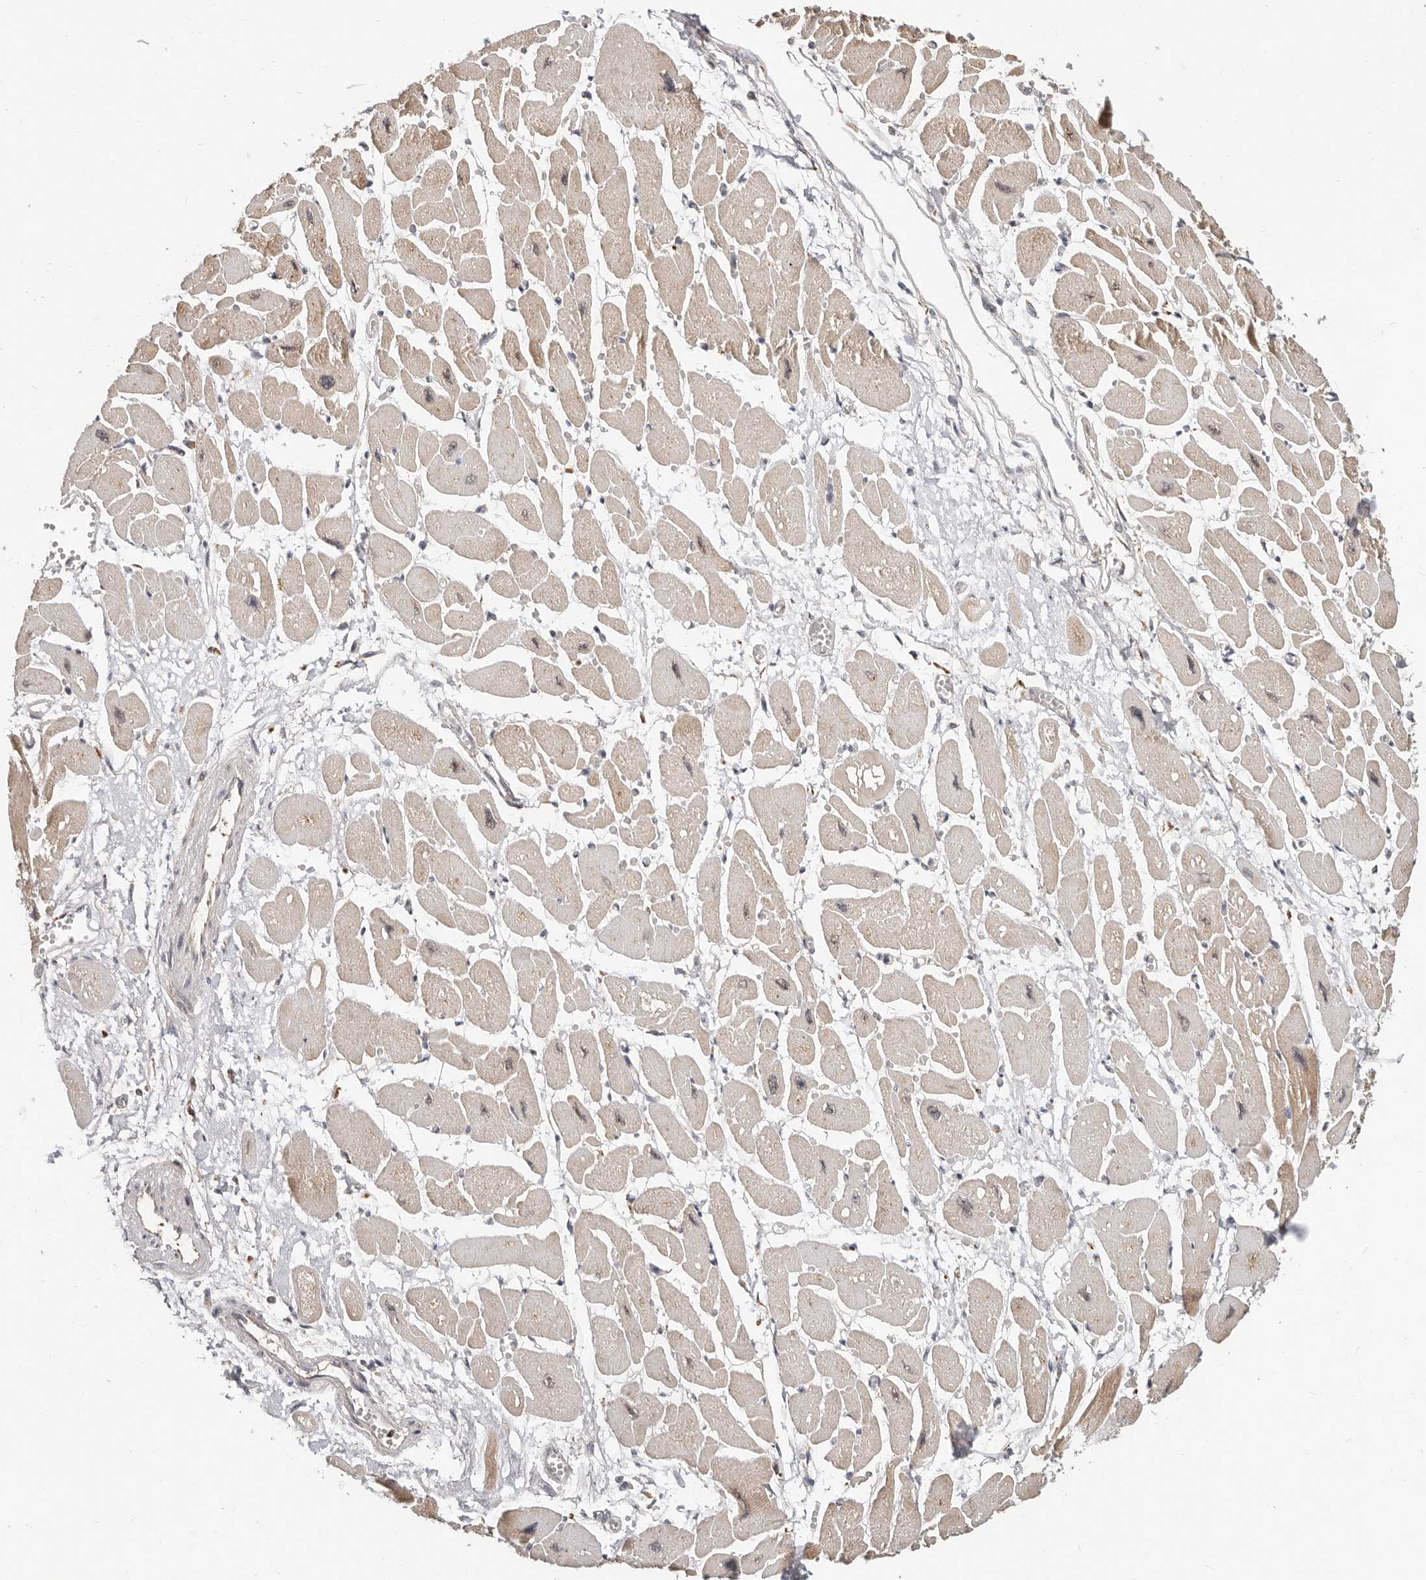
{"staining": {"intensity": "weak", "quantity": "<25%", "location": "cytoplasmic/membranous"}, "tissue": "heart muscle", "cell_type": "Cardiomyocytes", "image_type": "normal", "snomed": [{"axis": "morphology", "description": "Normal tissue, NOS"}, {"axis": "topography", "description": "Heart"}], "caption": "Cardiomyocytes show no significant protein expression in unremarkable heart muscle. (DAB (3,3'-diaminobenzidine) IHC with hematoxylin counter stain).", "gene": "ZRANB1", "patient": {"sex": "female", "age": 54}}